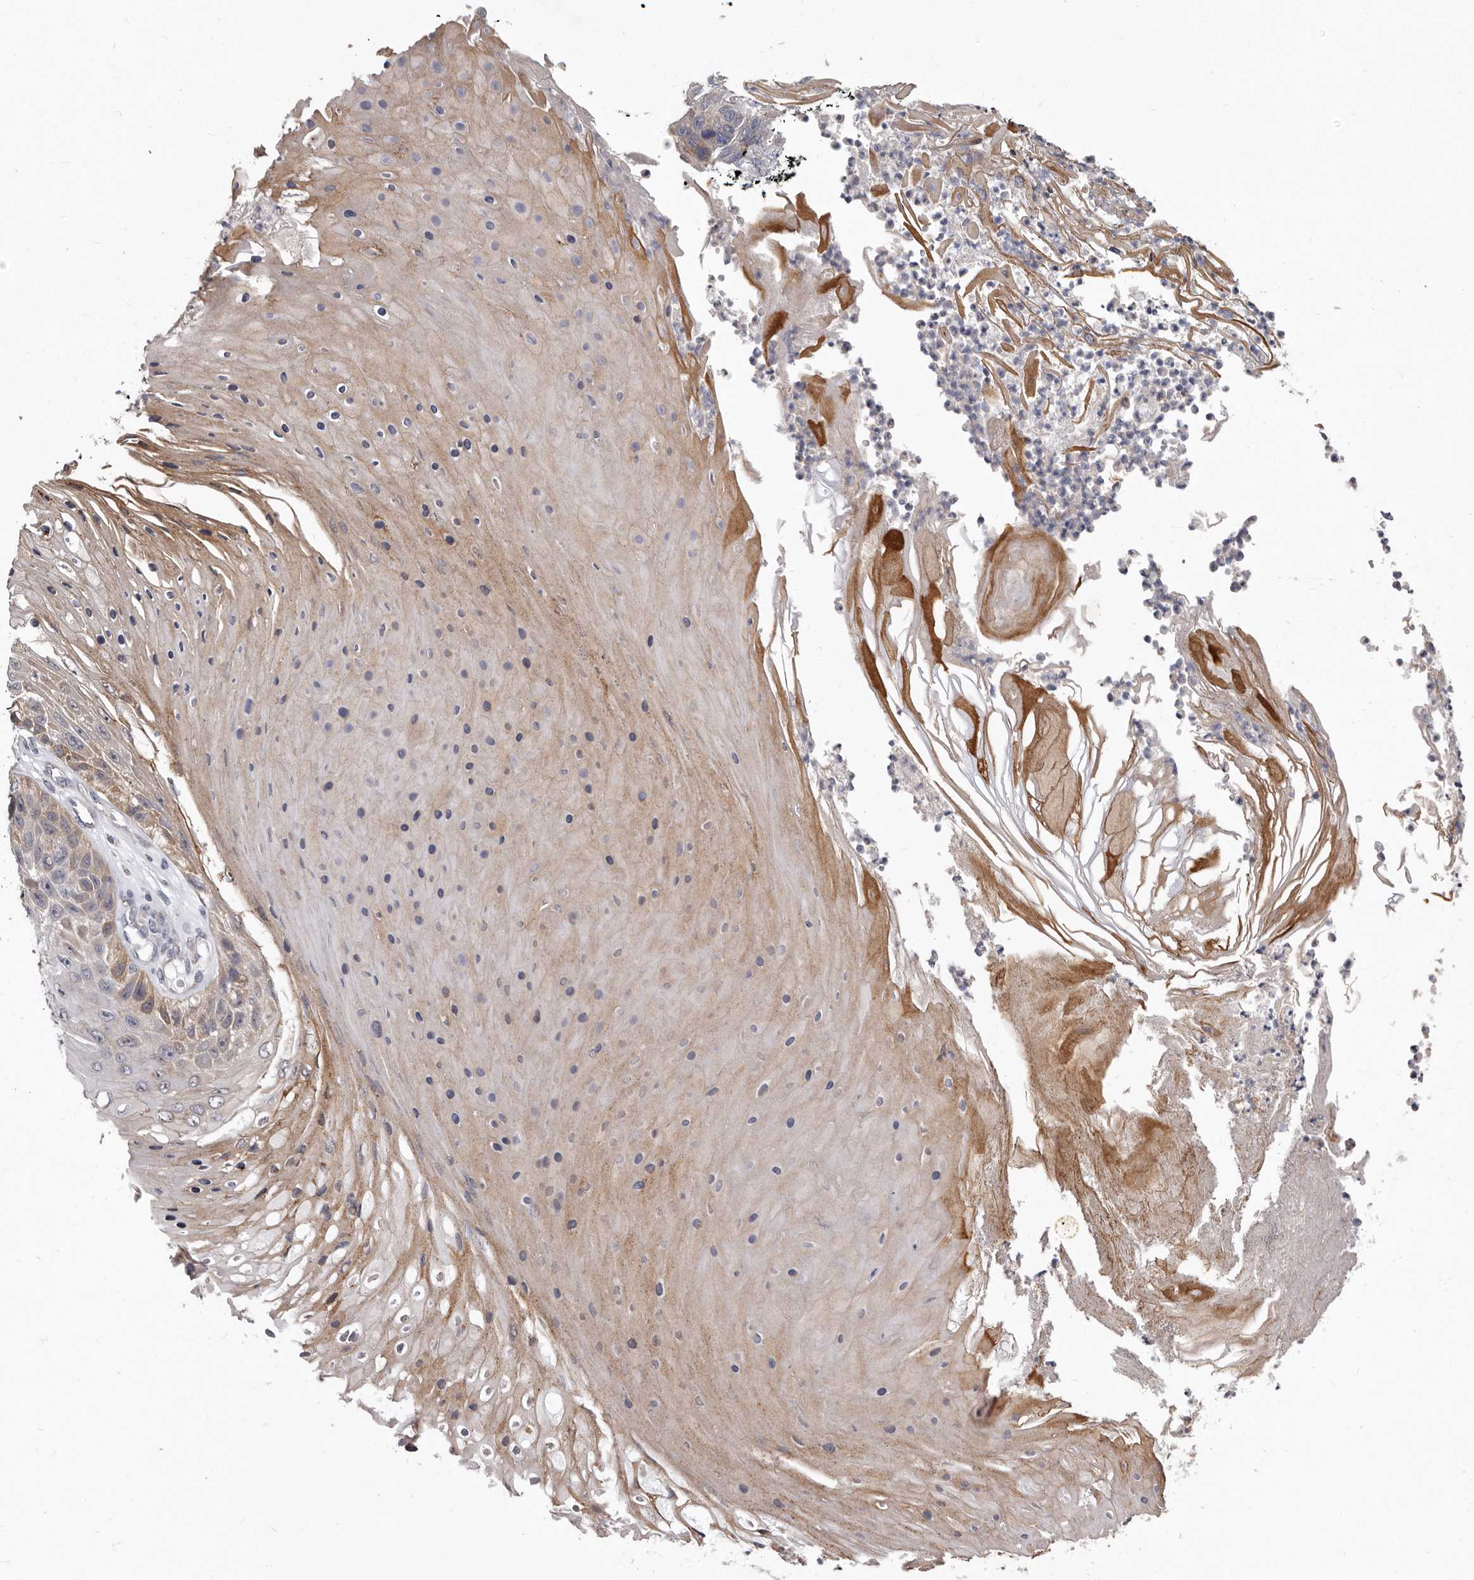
{"staining": {"intensity": "weak", "quantity": "25%-75%", "location": "cytoplasmic/membranous"}, "tissue": "skin cancer", "cell_type": "Tumor cells", "image_type": "cancer", "snomed": [{"axis": "morphology", "description": "Squamous cell carcinoma, NOS"}, {"axis": "topography", "description": "Skin"}], "caption": "The photomicrograph exhibits a brown stain indicating the presence of a protein in the cytoplasmic/membranous of tumor cells in skin cancer. Ihc stains the protein in brown and the nuclei are stained blue.", "gene": "FMO2", "patient": {"sex": "female", "age": 88}}